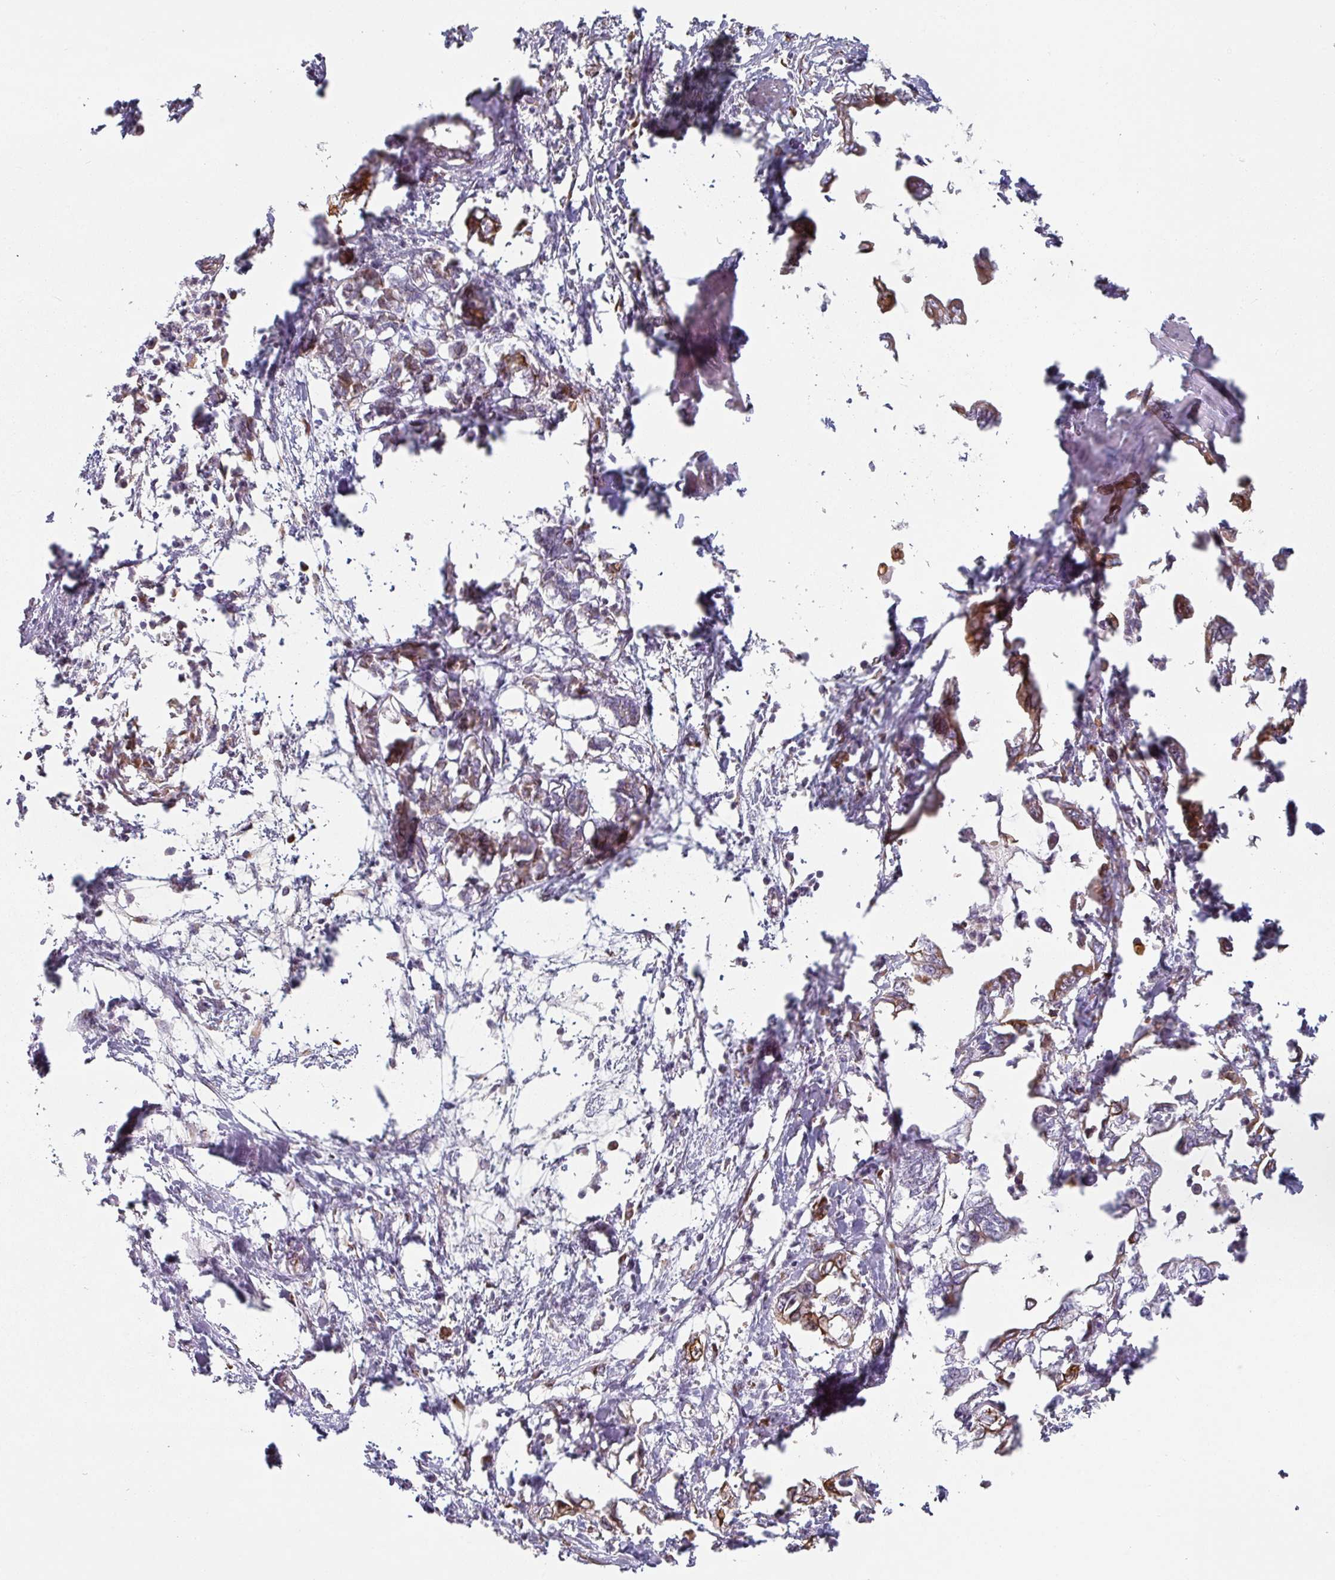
{"staining": {"intensity": "moderate", "quantity": ">75%", "location": "cytoplasmic/membranous"}, "tissue": "pancreatic cancer", "cell_type": "Tumor cells", "image_type": "cancer", "snomed": [{"axis": "morphology", "description": "Adenocarcinoma, NOS"}, {"axis": "topography", "description": "Pancreas"}], "caption": "This photomicrograph demonstrates pancreatic adenocarcinoma stained with immunohistochemistry to label a protein in brown. The cytoplasmic/membranous of tumor cells show moderate positivity for the protein. Nuclei are counter-stained blue.", "gene": "CEP78", "patient": {"sex": "male", "age": 61}}